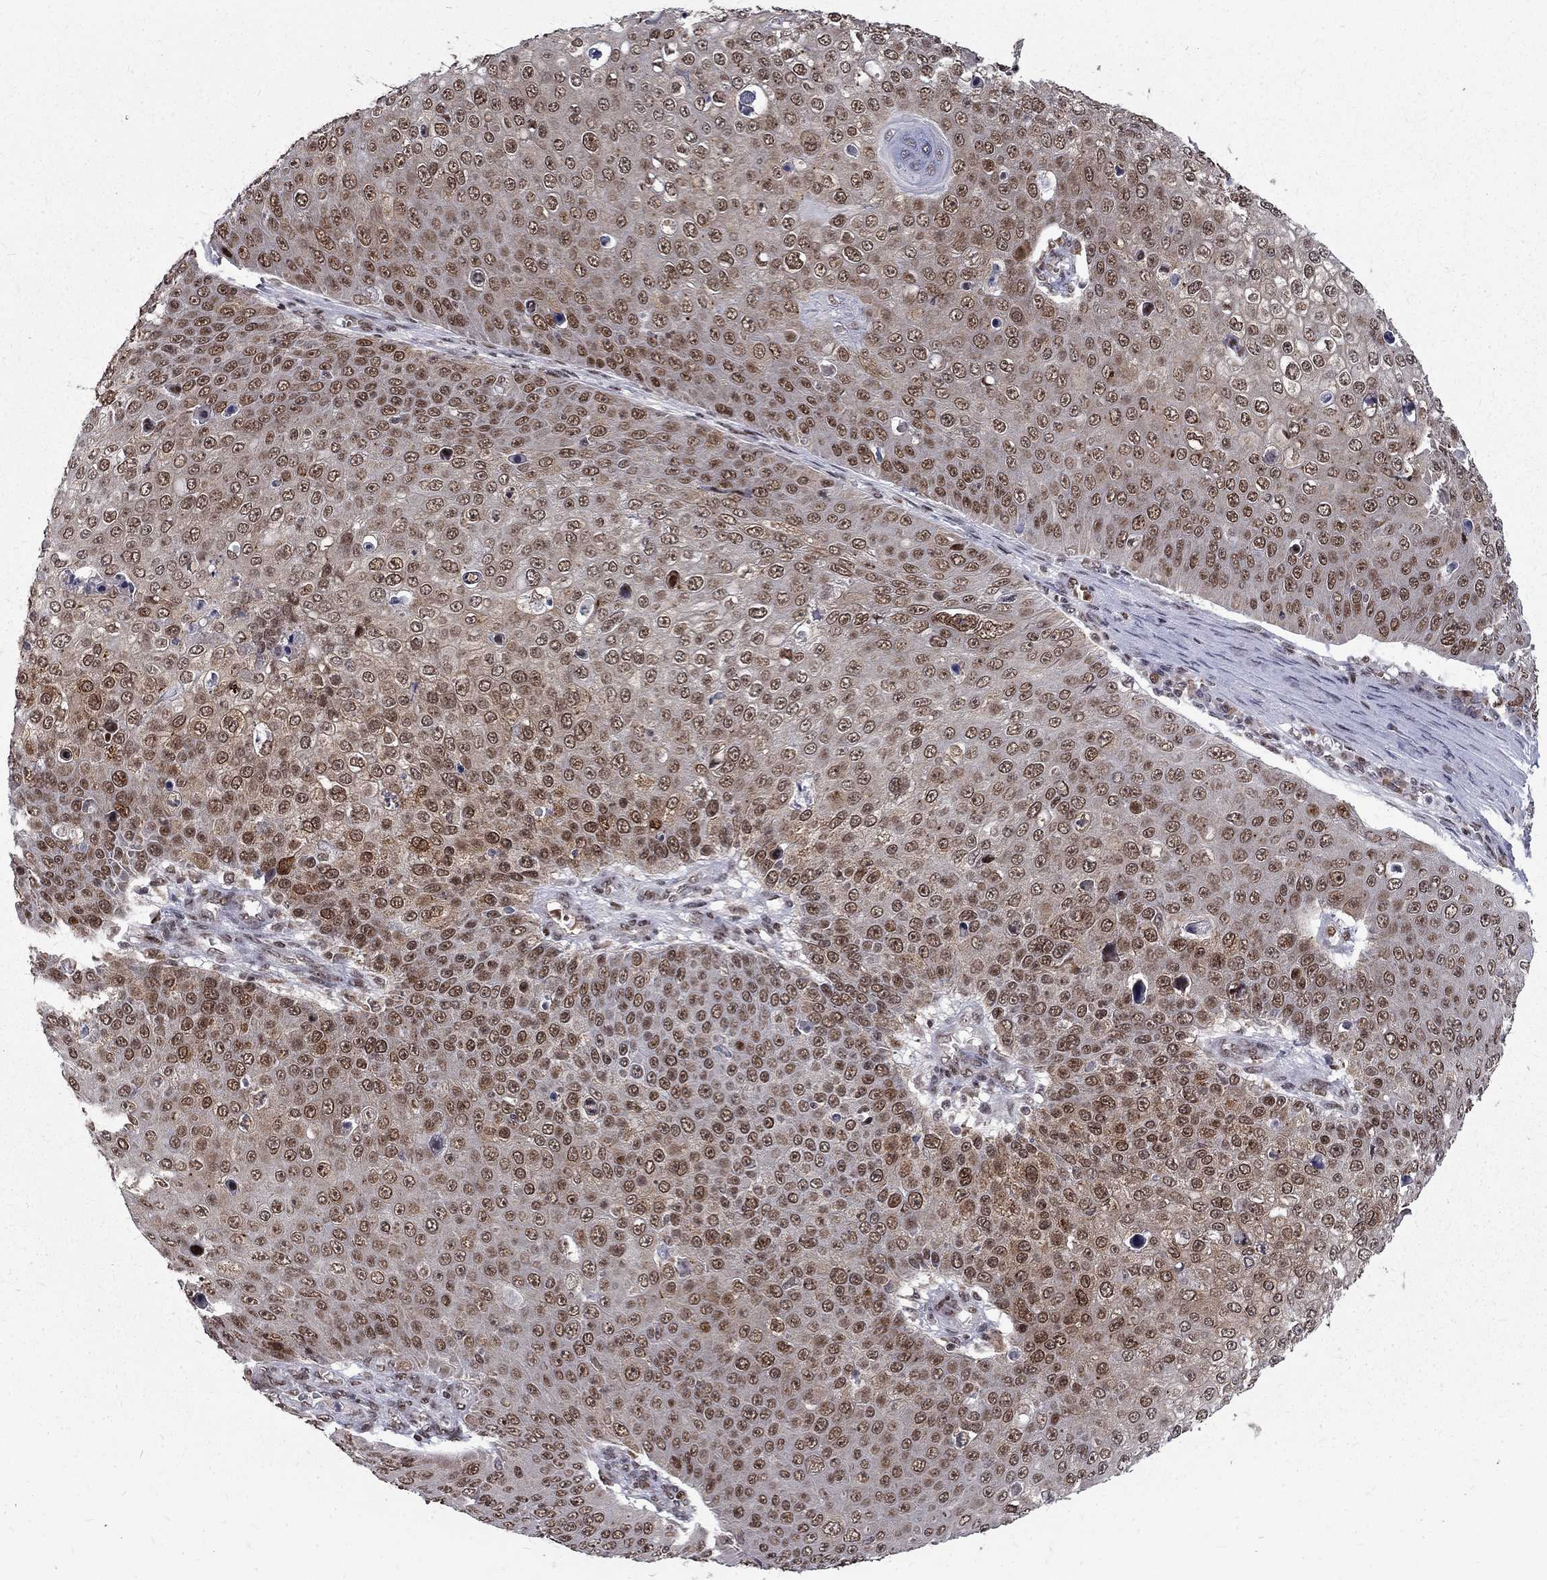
{"staining": {"intensity": "moderate", "quantity": ">75%", "location": "nuclear"}, "tissue": "skin cancer", "cell_type": "Tumor cells", "image_type": "cancer", "snomed": [{"axis": "morphology", "description": "Squamous cell carcinoma, NOS"}, {"axis": "topography", "description": "Skin"}], "caption": "The image exhibits a brown stain indicating the presence of a protein in the nuclear of tumor cells in skin cancer. (IHC, brightfield microscopy, high magnification).", "gene": "TCEAL1", "patient": {"sex": "male", "age": 71}}